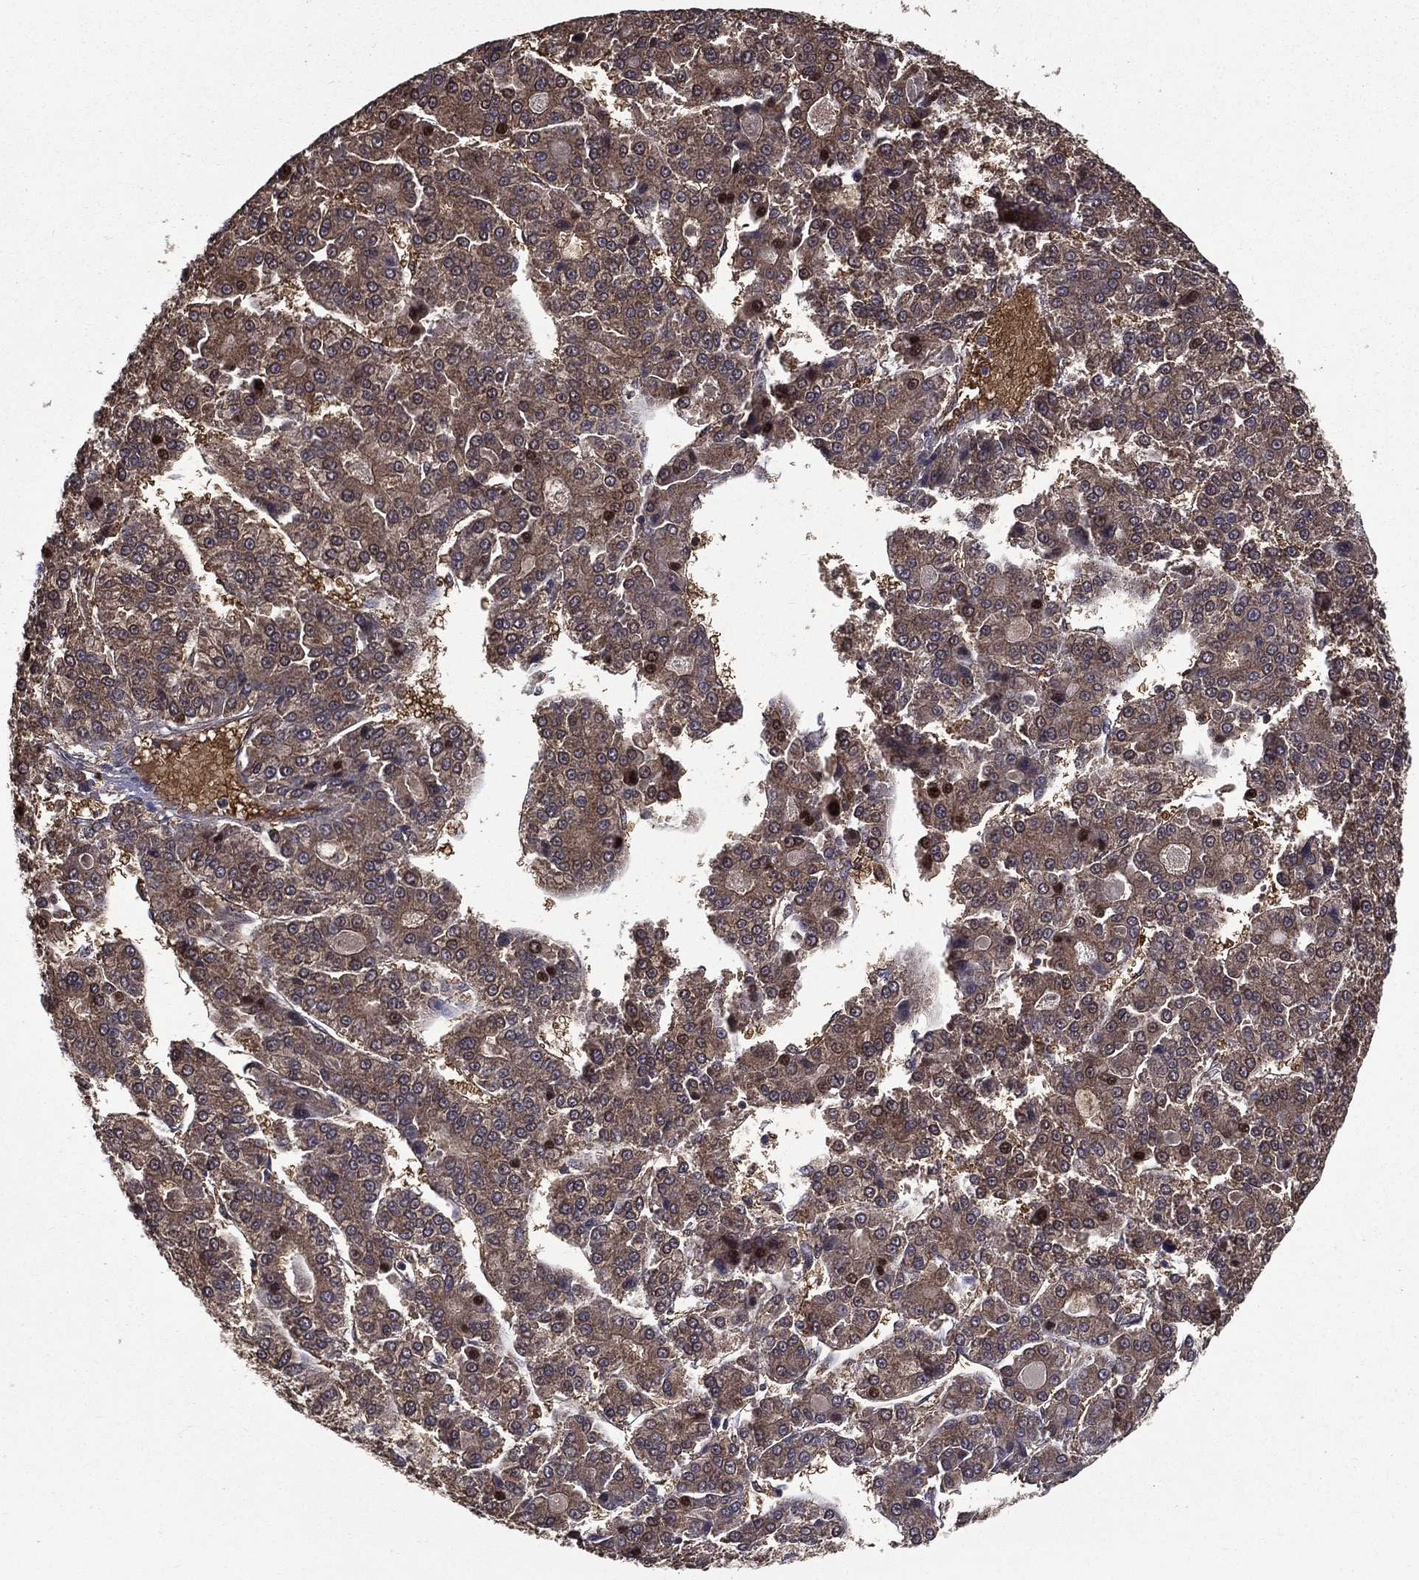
{"staining": {"intensity": "weak", "quantity": "<25%", "location": "cytoplasmic/membranous"}, "tissue": "liver cancer", "cell_type": "Tumor cells", "image_type": "cancer", "snomed": [{"axis": "morphology", "description": "Carcinoma, Hepatocellular, NOS"}, {"axis": "topography", "description": "Liver"}], "caption": "Immunohistochemistry photomicrograph of liver hepatocellular carcinoma stained for a protein (brown), which exhibits no expression in tumor cells. (DAB (3,3'-diaminobenzidine) IHC with hematoxylin counter stain).", "gene": "CARM1", "patient": {"sex": "male", "age": 70}}